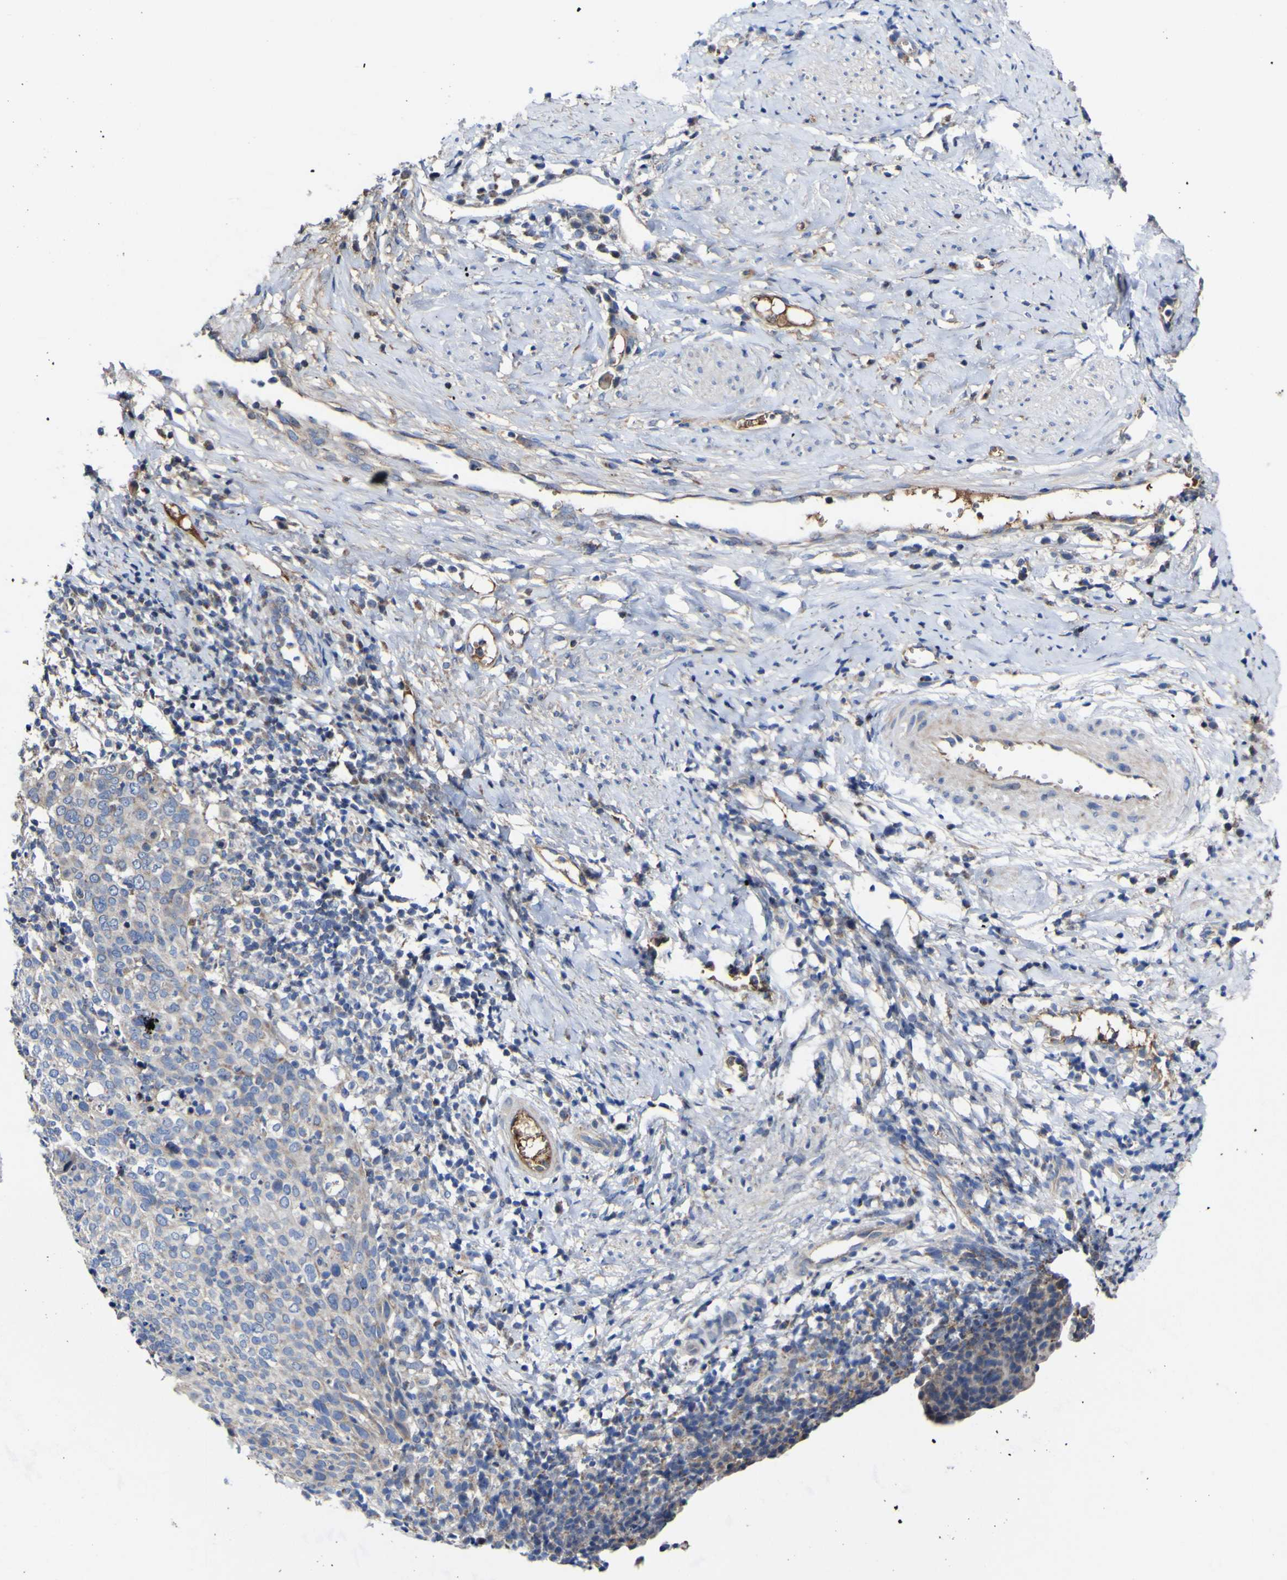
{"staining": {"intensity": "moderate", "quantity": "<25%", "location": "cytoplasmic/membranous"}, "tissue": "cervical cancer", "cell_type": "Tumor cells", "image_type": "cancer", "snomed": [{"axis": "morphology", "description": "Squamous cell carcinoma, NOS"}, {"axis": "topography", "description": "Cervix"}], "caption": "Moderate cytoplasmic/membranous staining is identified in approximately <25% of tumor cells in cervical cancer.", "gene": "CCDC90B", "patient": {"sex": "female", "age": 40}}